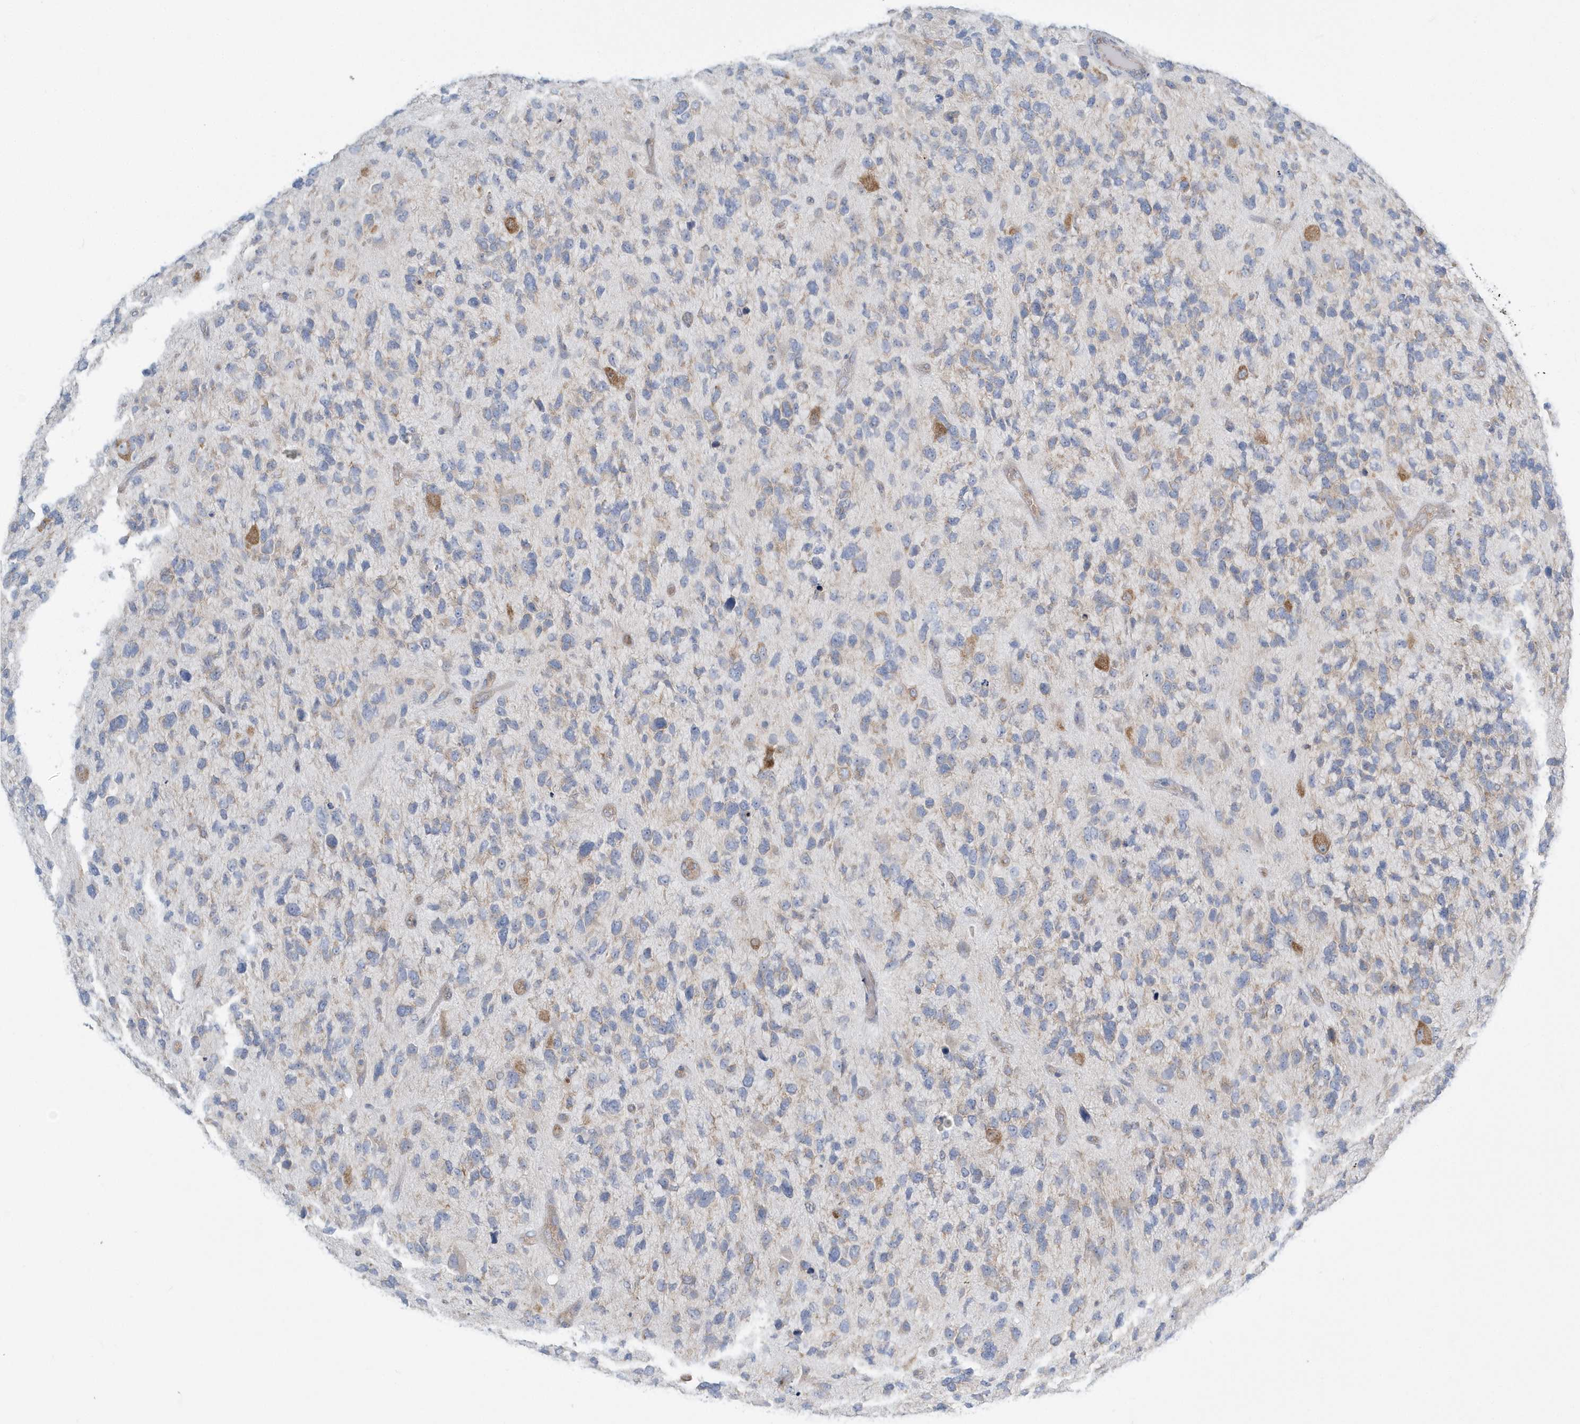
{"staining": {"intensity": "negative", "quantity": "none", "location": "none"}, "tissue": "glioma", "cell_type": "Tumor cells", "image_type": "cancer", "snomed": [{"axis": "morphology", "description": "Glioma, malignant, High grade"}, {"axis": "topography", "description": "Brain"}], "caption": "There is no significant positivity in tumor cells of malignant high-grade glioma.", "gene": "EIF3C", "patient": {"sex": "female", "age": 58}}